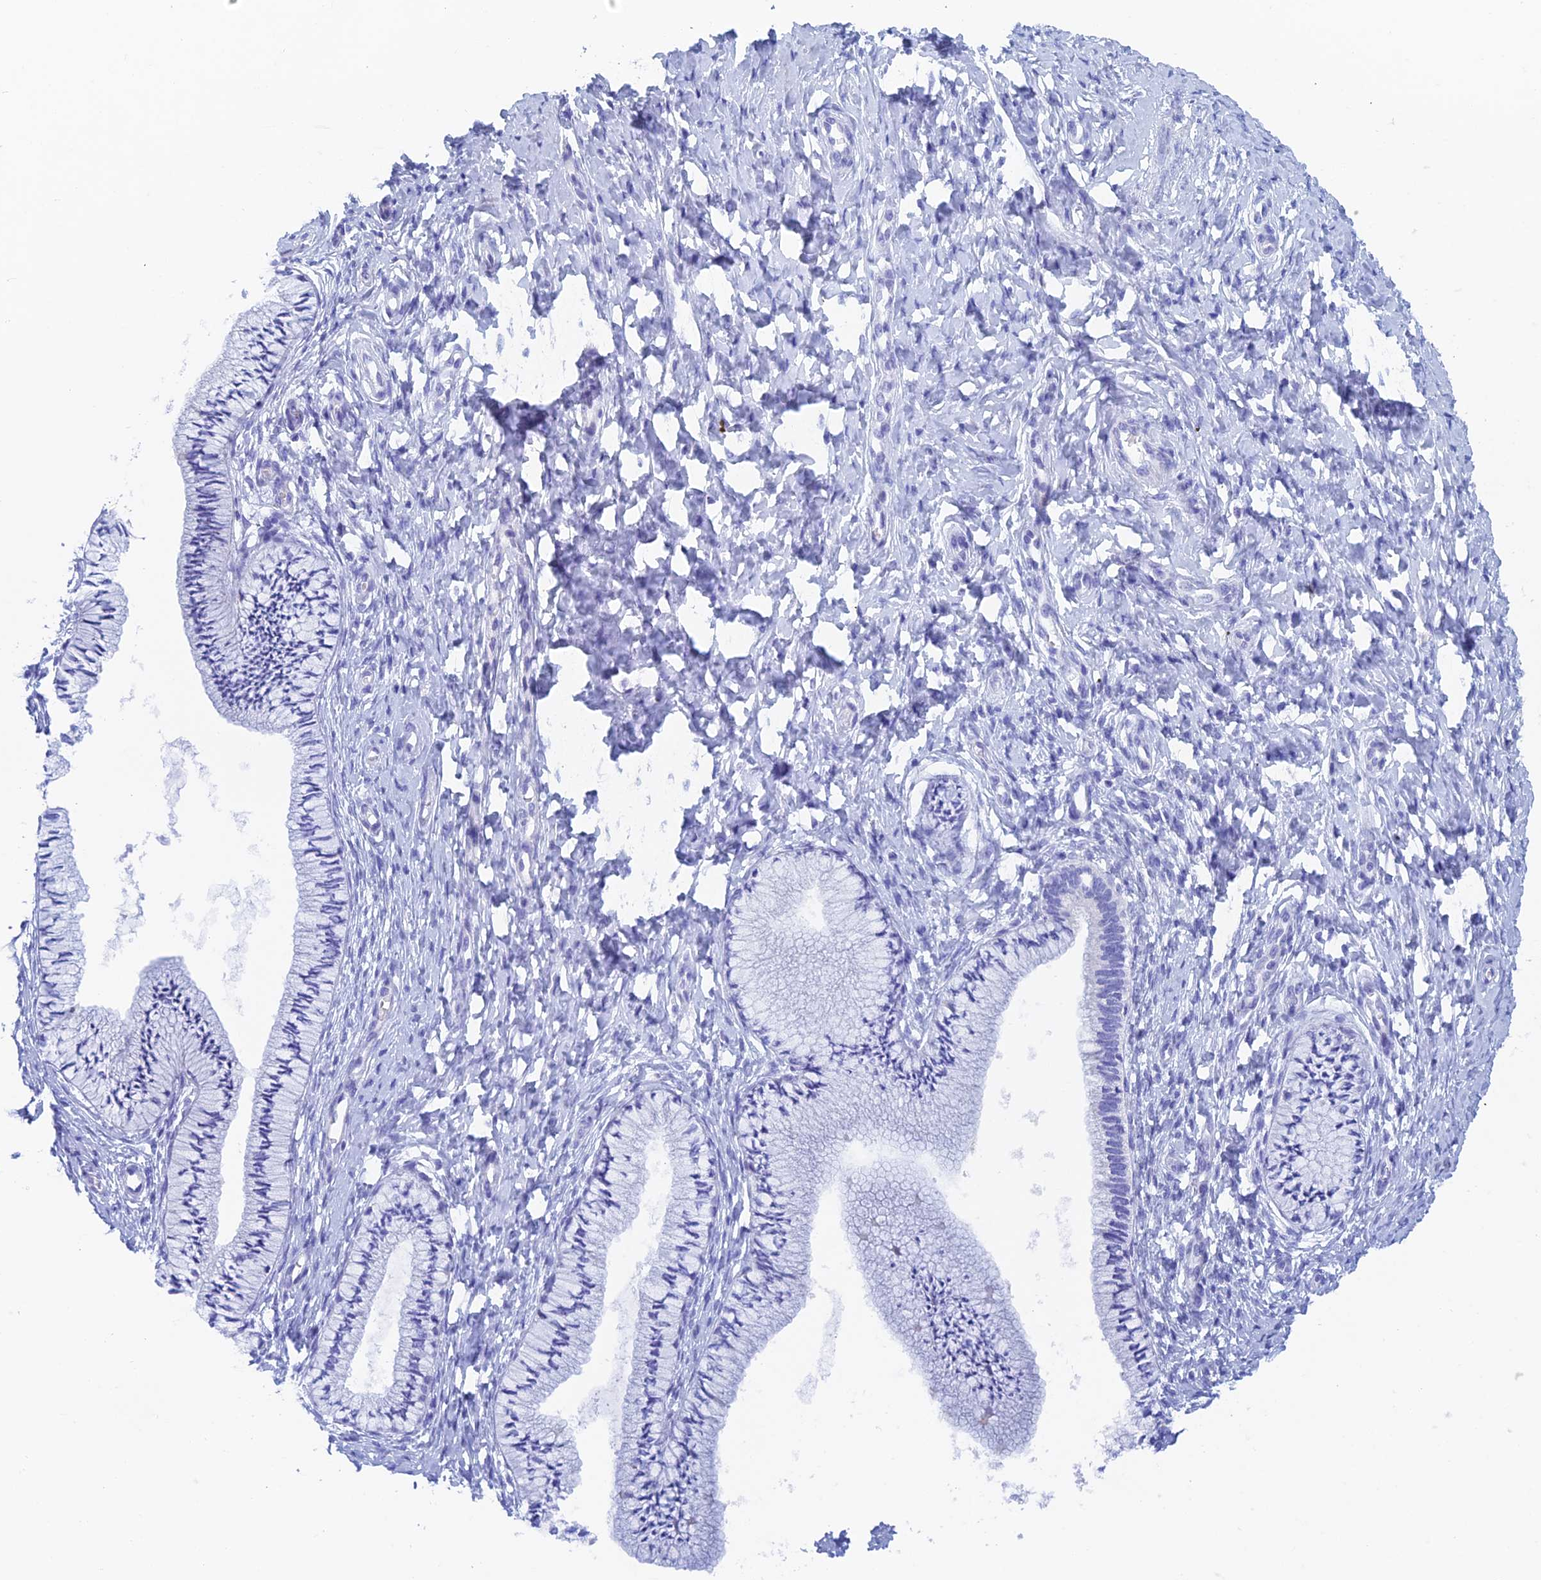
{"staining": {"intensity": "negative", "quantity": "none", "location": "none"}, "tissue": "cervix", "cell_type": "Glandular cells", "image_type": "normal", "snomed": [{"axis": "morphology", "description": "Normal tissue, NOS"}, {"axis": "topography", "description": "Cervix"}], "caption": "DAB immunohistochemical staining of unremarkable human cervix reveals no significant expression in glandular cells. The staining is performed using DAB (3,3'-diaminobenzidine) brown chromogen with nuclei counter-stained in using hematoxylin.", "gene": "PSMC3IP", "patient": {"sex": "female", "age": 36}}